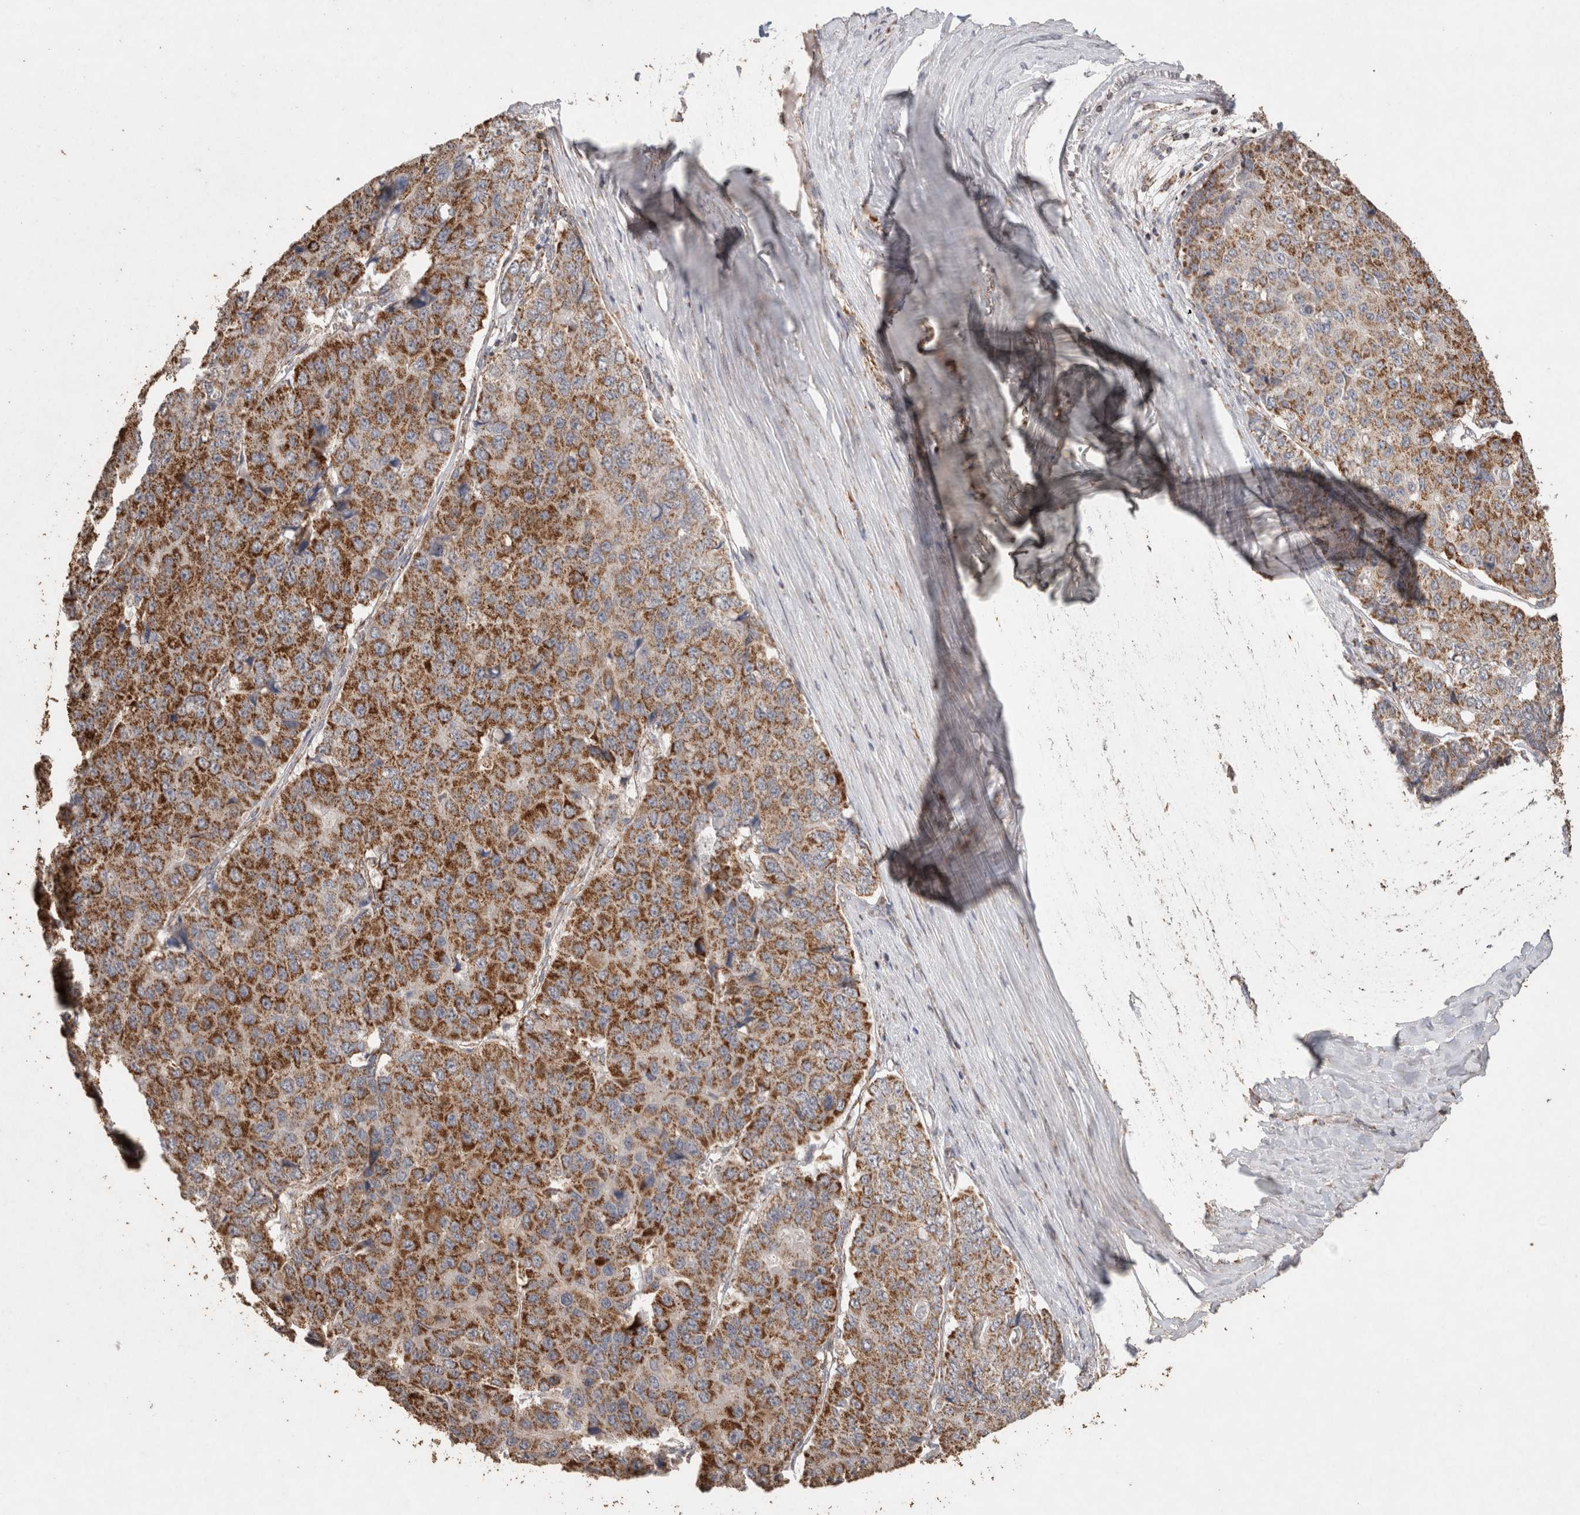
{"staining": {"intensity": "moderate", "quantity": ">75%", "location": "cytoplasmic/membranous"}, "tissue": "pancreatic cancer", "cell_type": "Tumor cells", "image_type": "cancer", "snomed": [{"axis": "morphology", "description": "Adenocarcinoma, NOS"}, {"axis": "topography", "description": "Pancreas"}], "caption": "The image demonstrates staining of pancreatic cancer, revealing moderate cytoplasmic/membranous protein staining (brown color) within tumor cells. The staining was performed using DAB (3,3'-diaminobenzidine) to visualize the protein expression in brown, while the nuclei were stained in blue with hematoxylin (Magnification: 20x).", "gene": "ACADM", "patient": {"sex": "male", "age": 50}}